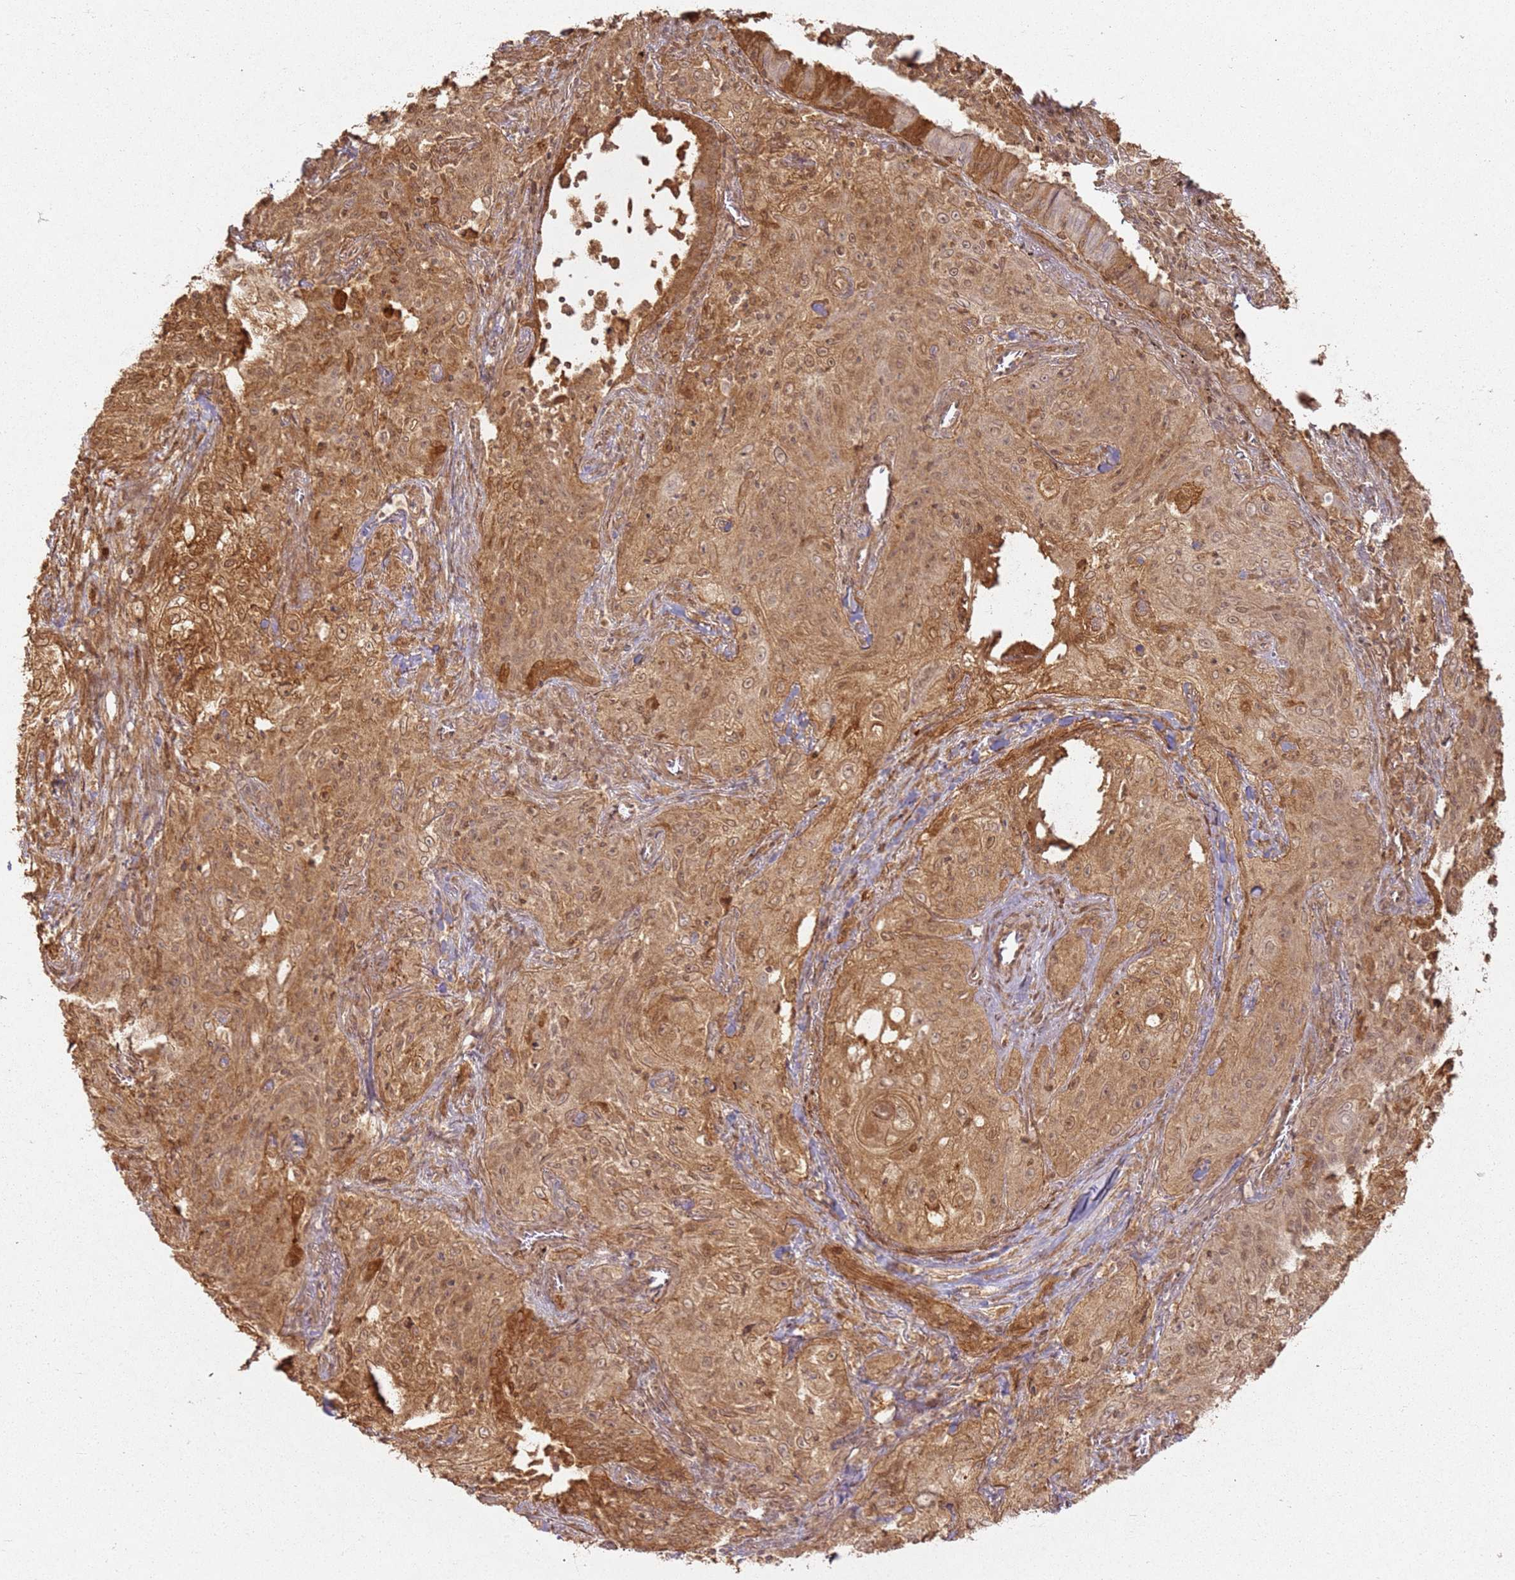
{"staining": {"intensity": "moderate", "quantity": ">75%", "location": "cytoplasmic/membranous"}, "tissue": "lung cancer", "cell_type": "Tumor cells", "image_type": "cancer", "snomed": [{"axis": "morphology", "description": "Squamous cell carcinoma, NOS"}, {"axis": "topography", "description": "Lung"}], "caption": "Lung squamous cell carcinoma was stained to show a protein in brown. There is medium levels of moderate cytoplasmic/membranous expression in approximately >75% of tumor cells.", "gene": "ZNF776", "patient": {"sex": "female", "age": 69}}